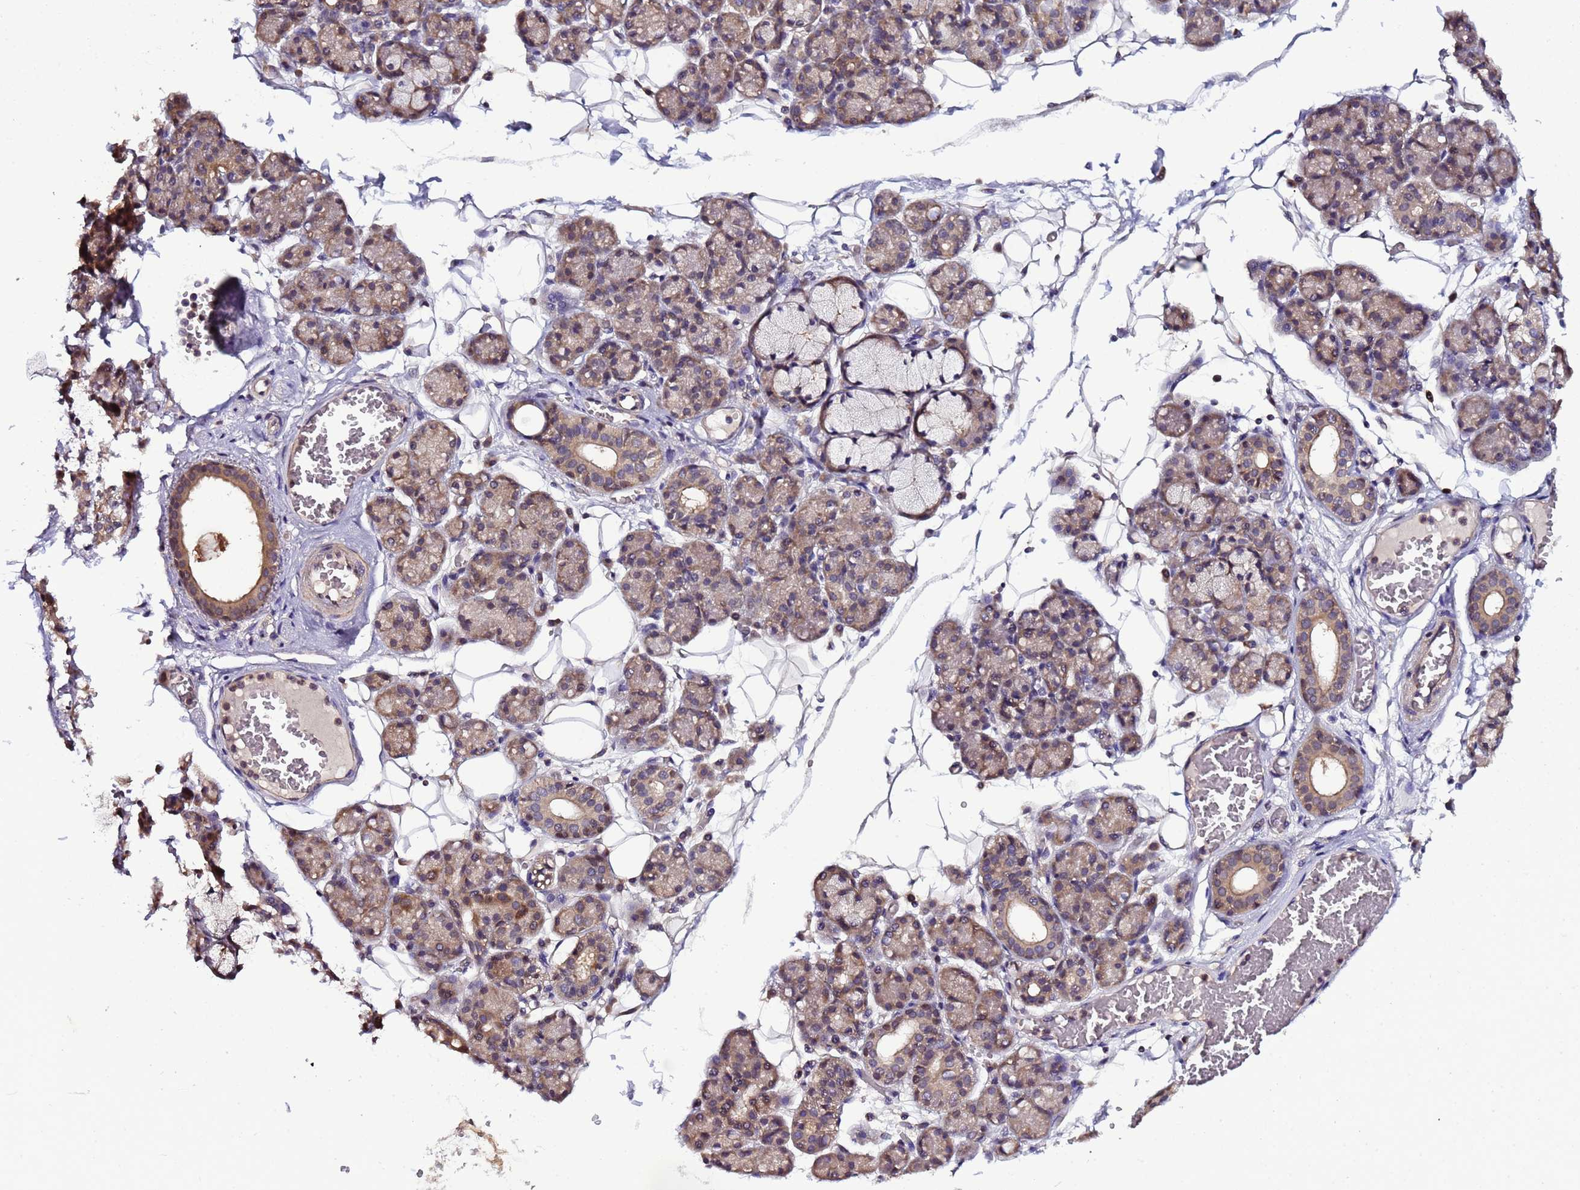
{"staining": {"intensity": "moderate", "quantity": "25%-75%", "location": "cytoplasmic/membranous"}, "tissue": "salivary gland", "cell_type": "Glandular cells", "image_type": "normal", "snomed": [{"axis": "morphology", "description": "Normal tissue, NOS"}, {"axis": "topography", "description": "Salivary gland"}], "caption": "Moderate cytoplasmic/membranous staining is identified in about 25%-75% of glandular cells in benign salivary gland. (Brightfield microscopy of DAB IHC at high magnification).", "gene": "ELMOD2", "patient": {"sex": "male", "age": 63}}